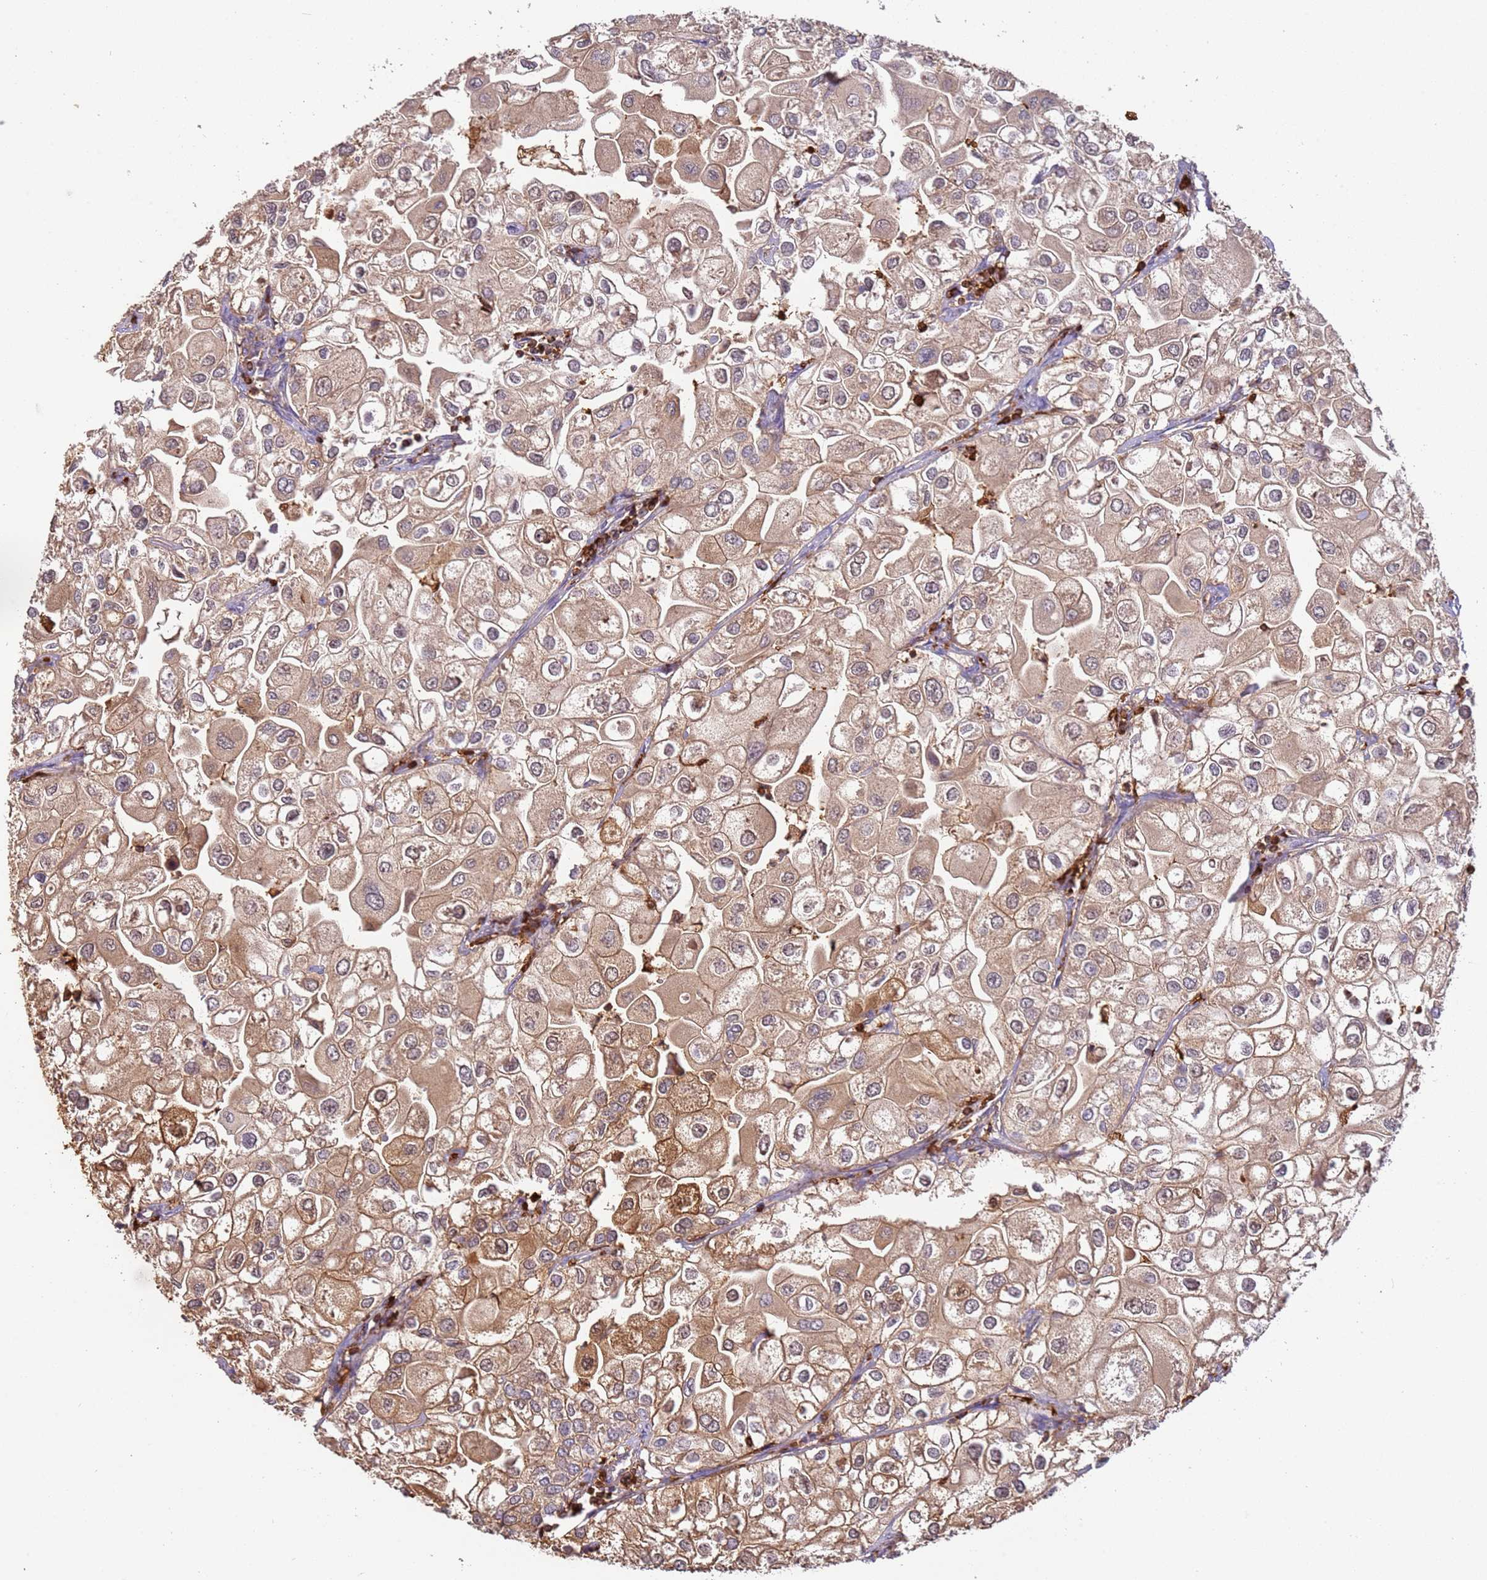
{"staining": {"intensity": "moderate", "quantity": ">75%", "location": "cytoplasmic/membranous,nuclear"}, "tissue": "urothelial cancer", "cell_type": "Tumor cells", "image_type": "cancer", "snomed": [{"axis": "morphology", "description": "Urothelial carcinoma, High grade"}, {"axis": "topography", "description": "Urinary bladder"}], "caption": "Urothelial carcinoma (high-grade) stained with a protein marker shows moderate staining in tumor cells.", "gene": "OR6P1", "patient": {"sex": "male", "age": 64}}